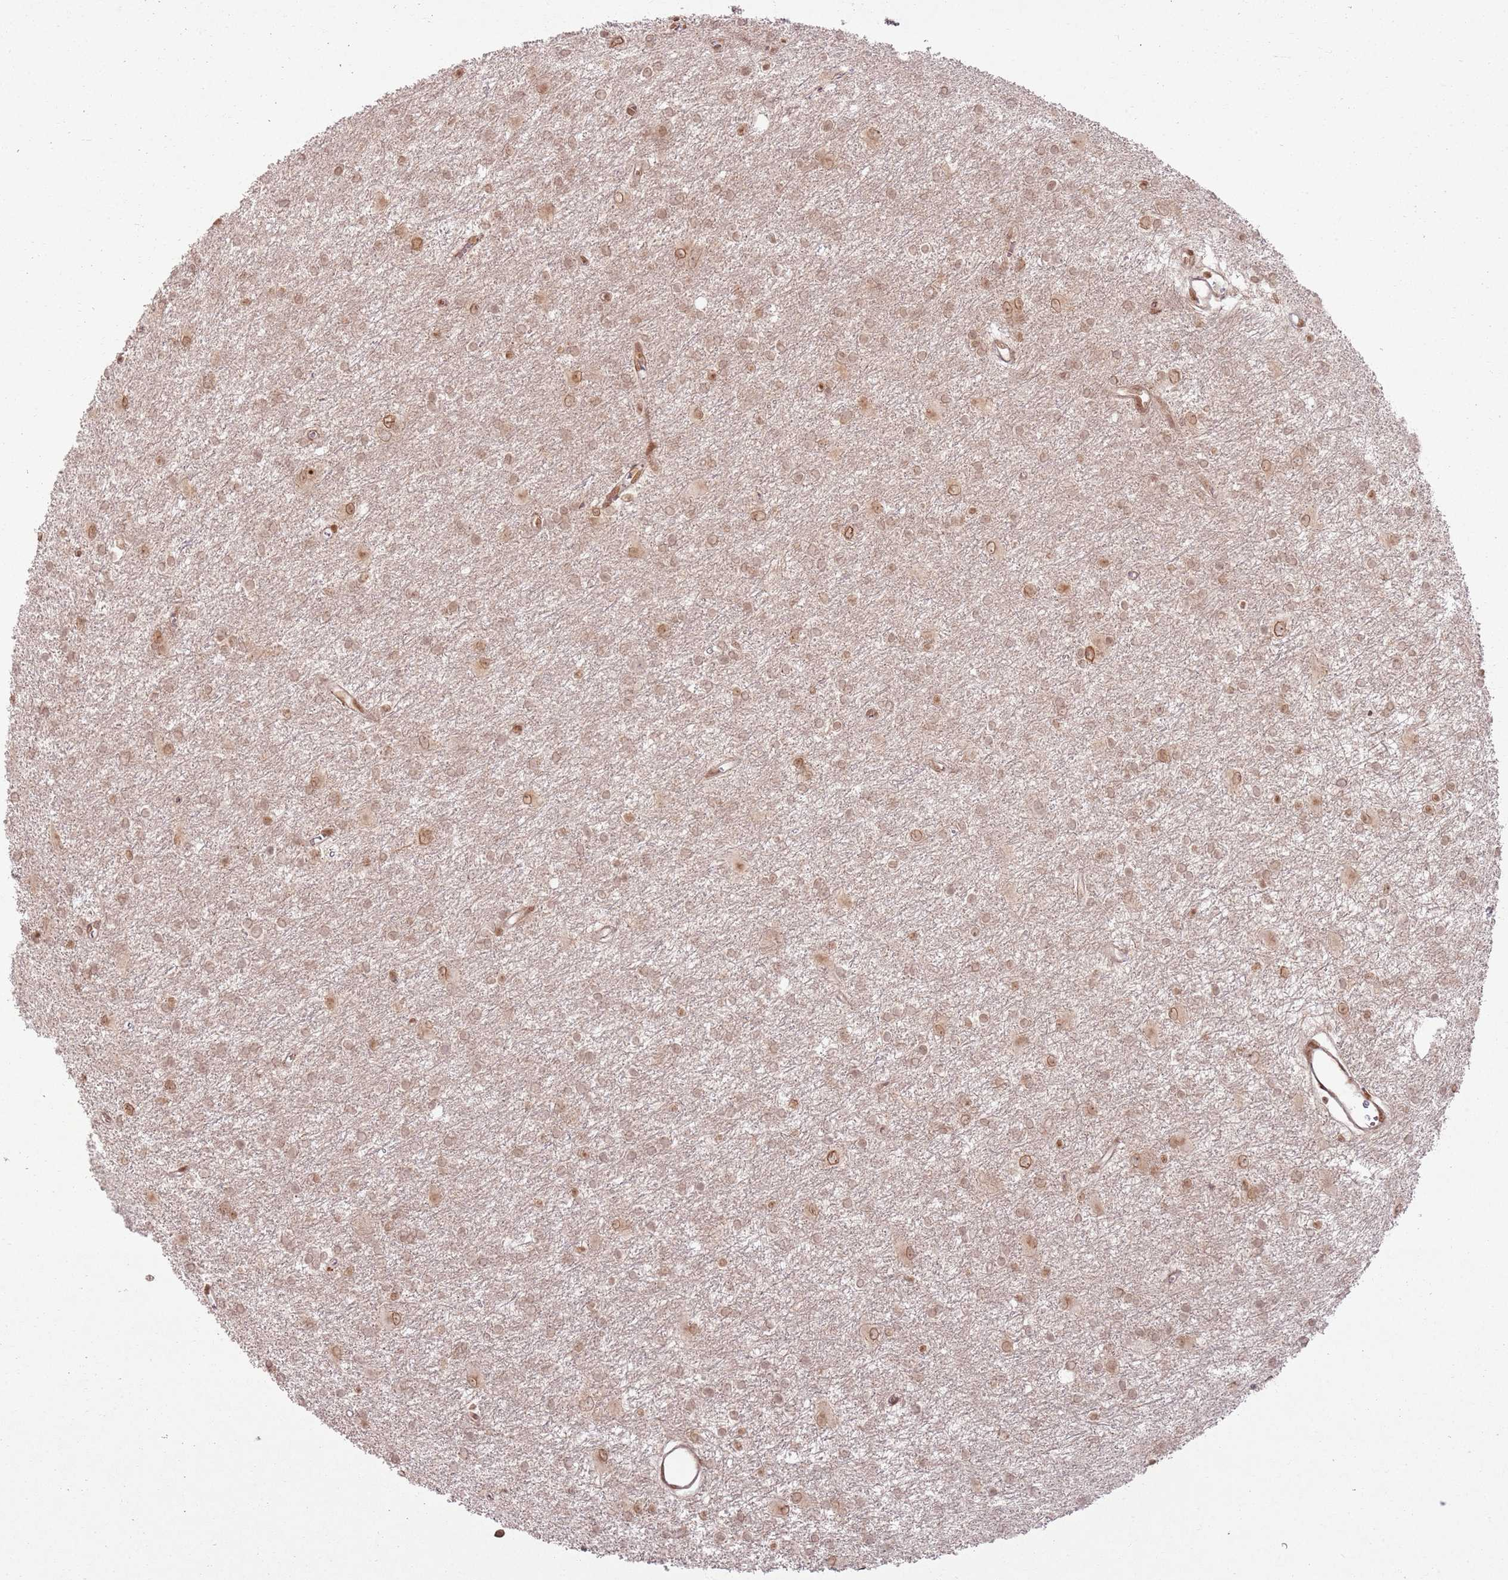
{"staining": {"intensity": "moderate", "quantity": ">75%", "location": "nuclear"}, "tissue": "glioma", "cell_type": "Tumor cells", "image_type": "cancer", "snomed": [{"axis": "morphology", "description": "Glioma, malignant, High grade"}, {"axis": "topography", "description": "Brain"}], "caption": "Human malignant high-grade glioma stained with a protein marker reveals moderate staining in tumor cells.", "gene": "KLHL36", "patient": {"sex": "female", "age": 50}}